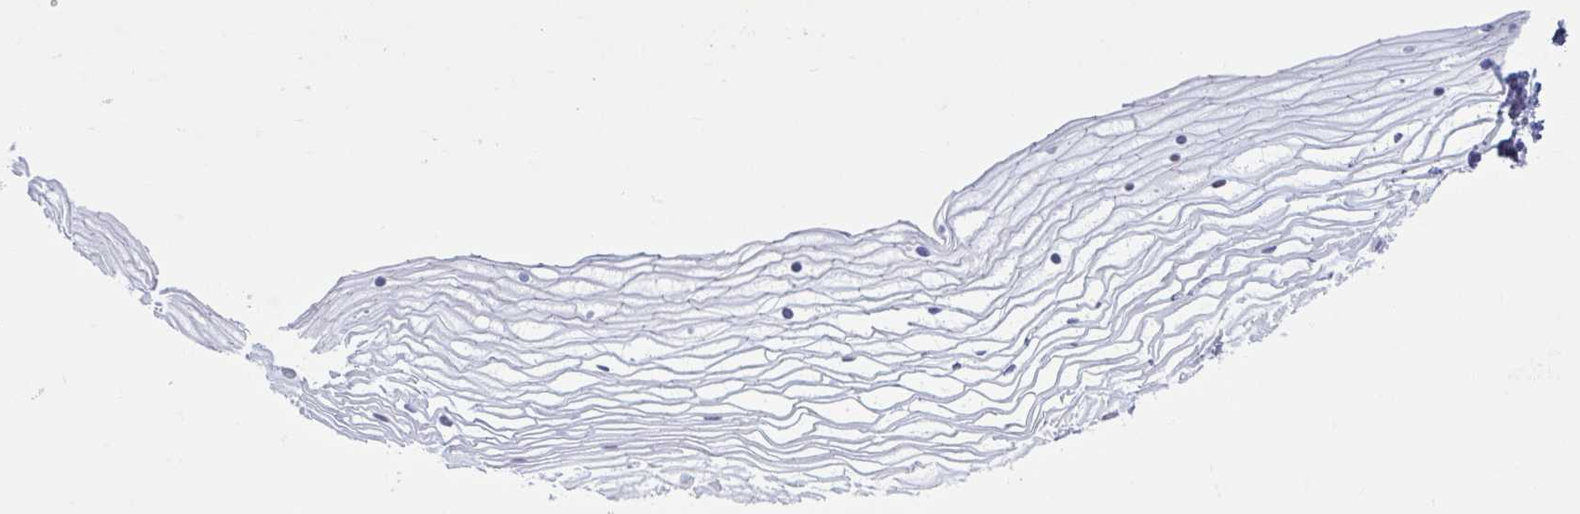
{"staining": {"intensity": "negative", "quantity": "none", "location": "none"}, "tissue": "vagina", "cell_type": "Squamous epithelial cells", "image_type": "normal", "snomed": [{"axis": "morphology", "description": "Normal tissue, NOS"}, {"axis": "topography", "description": "Vagina"}], "caption": "High power microscopy micrograph of an immunohistochemistry image of unremarkable vagina, revealing no significant staining in squamous epithelial cells.", "gene": "MSMB", "patient": {"sex": "female", "age": 56}}